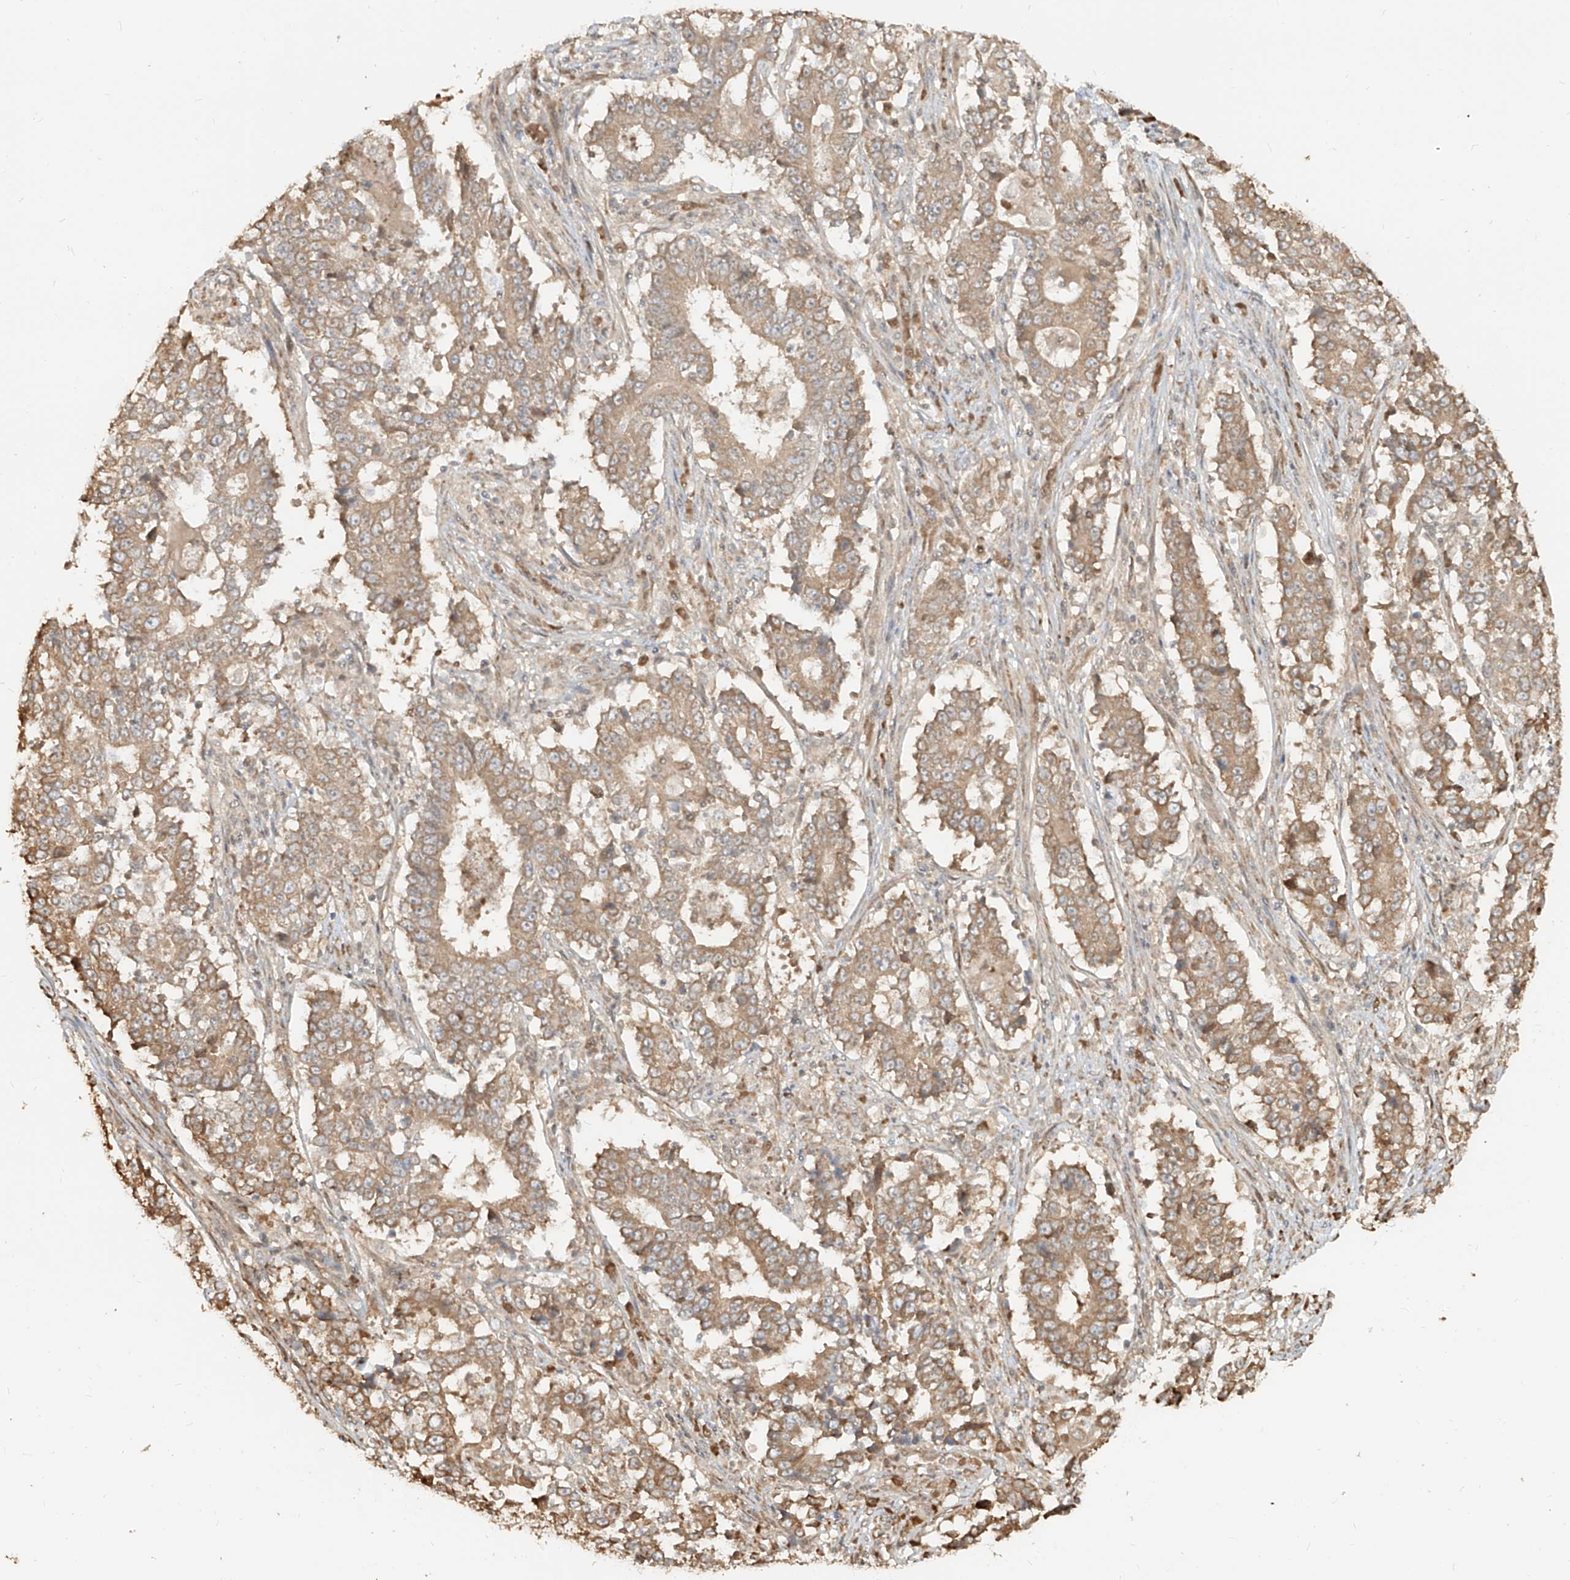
{"staining": {"intensity": "moderate", "quantity": ">75%", "location": "cytoplasmic/membranous"}, "tissue": "stomach cancer", "cell_type": "Tumor cells", "image_type": "cancer", "snomed": [{"axis": "morphology", "description": "Adenocarcinoma, NOS"}, {"axis": "topography", "description": "Stomach"}], "caption": "Tumor cells reveal medium levels of moderate cytoplasmic/membranous positivity in about >75% of cells in stomach cancer. (brown staining indicates protein expression, while blue staining denotes nuclei).", "gene": "UBE2K", "patient": {"sex": "male", "age": 59}}